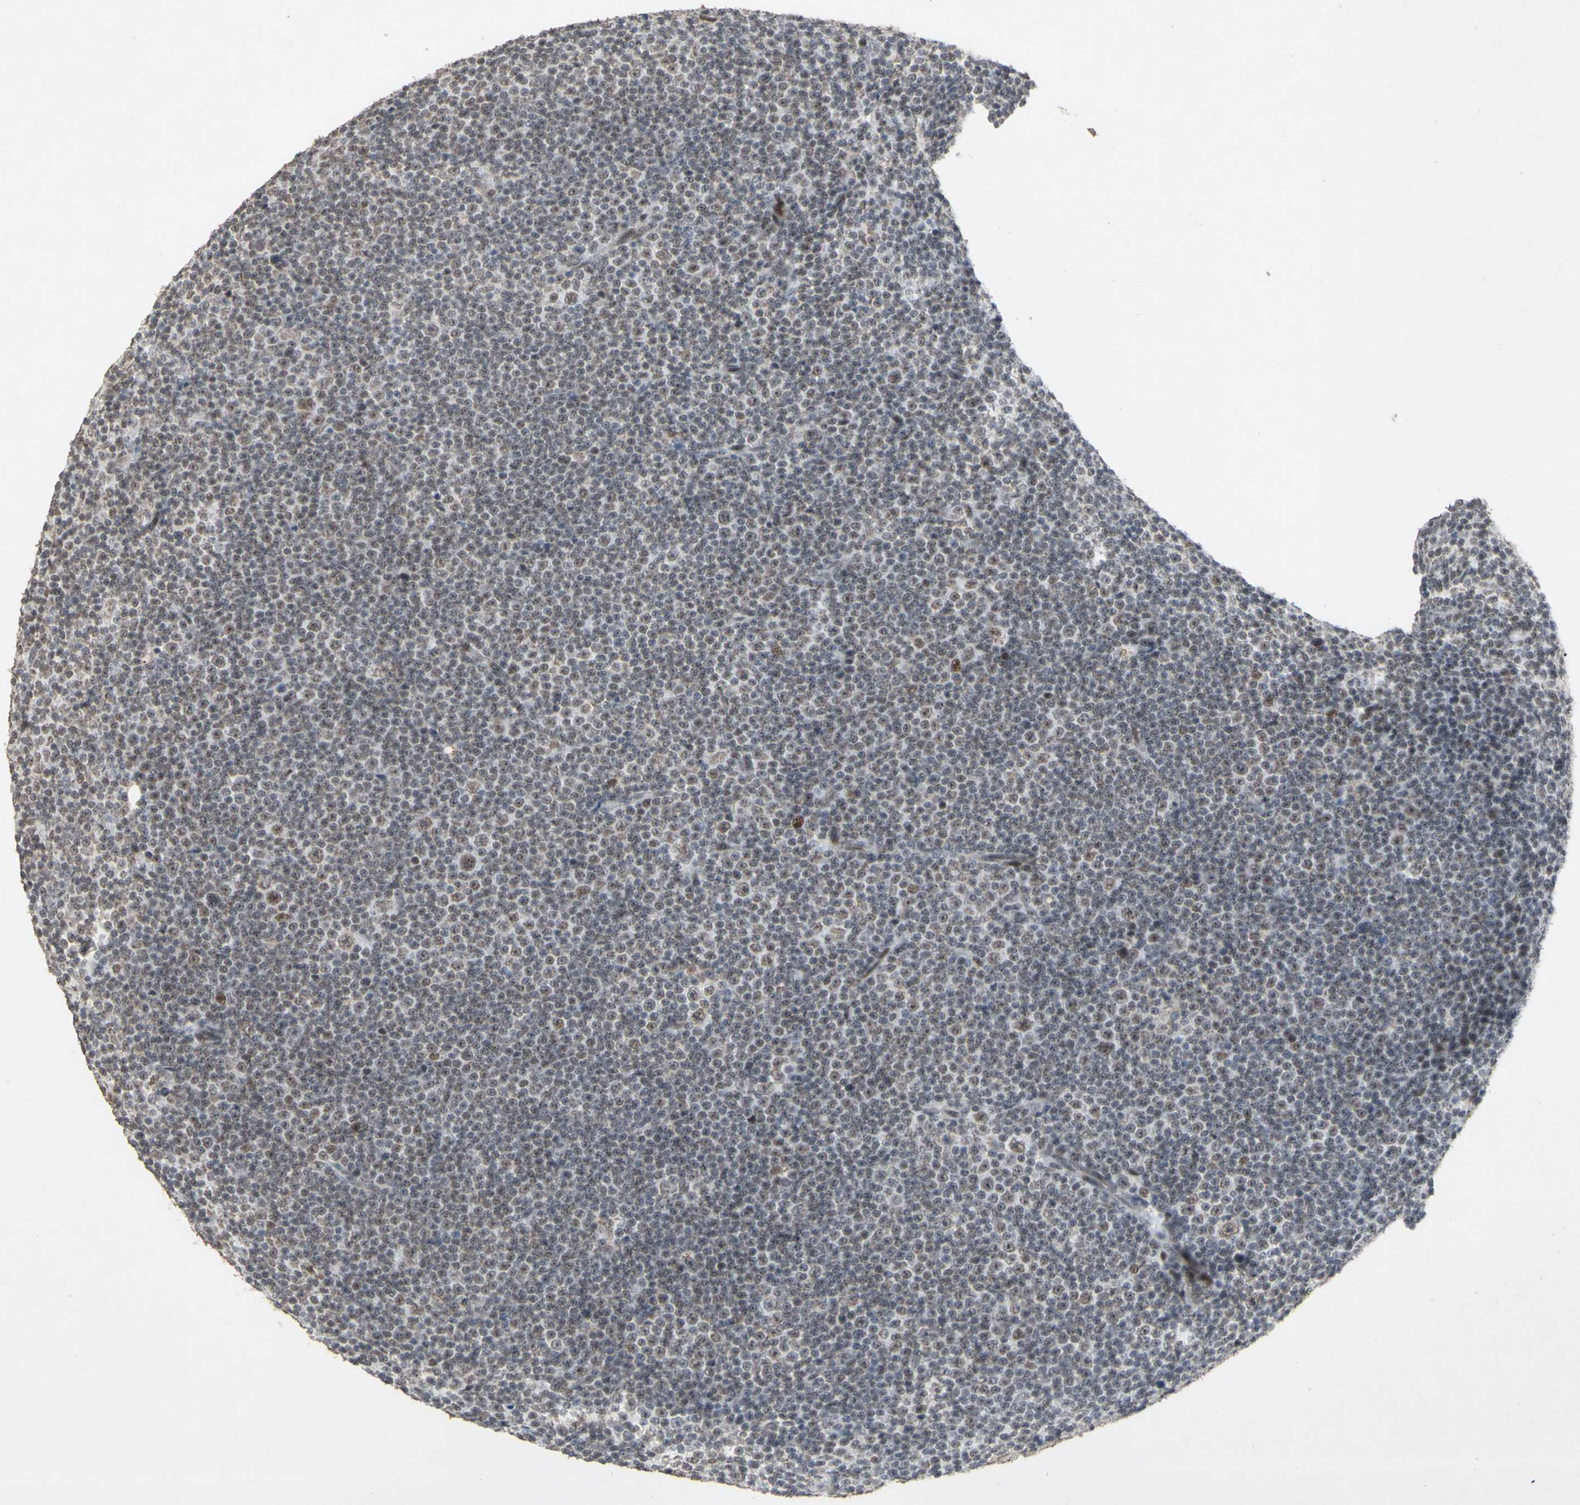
{"staining": {"intensity": "weak", "quantity": "25%-75%", "location": "nuclear"}, "tissue": "lymphoma", "cell_type": "Tumor cells", "image_type": "cancer", "snomed": [{"axis": "morphology", "description": "Malignant lymphoma, non-Hodgkin's type, Low grade"}, {"axis": "topography", "description": "Lymph node"}], "caption": "Protein staining of low-grade malignant lymphoma, non-Hodgkin's type tissue demonstrates weak nuclear staining in approximately 25%-75% of tumor cells.", "gene": "CENPB", "patient": {"sex": "female", "age": 67}}